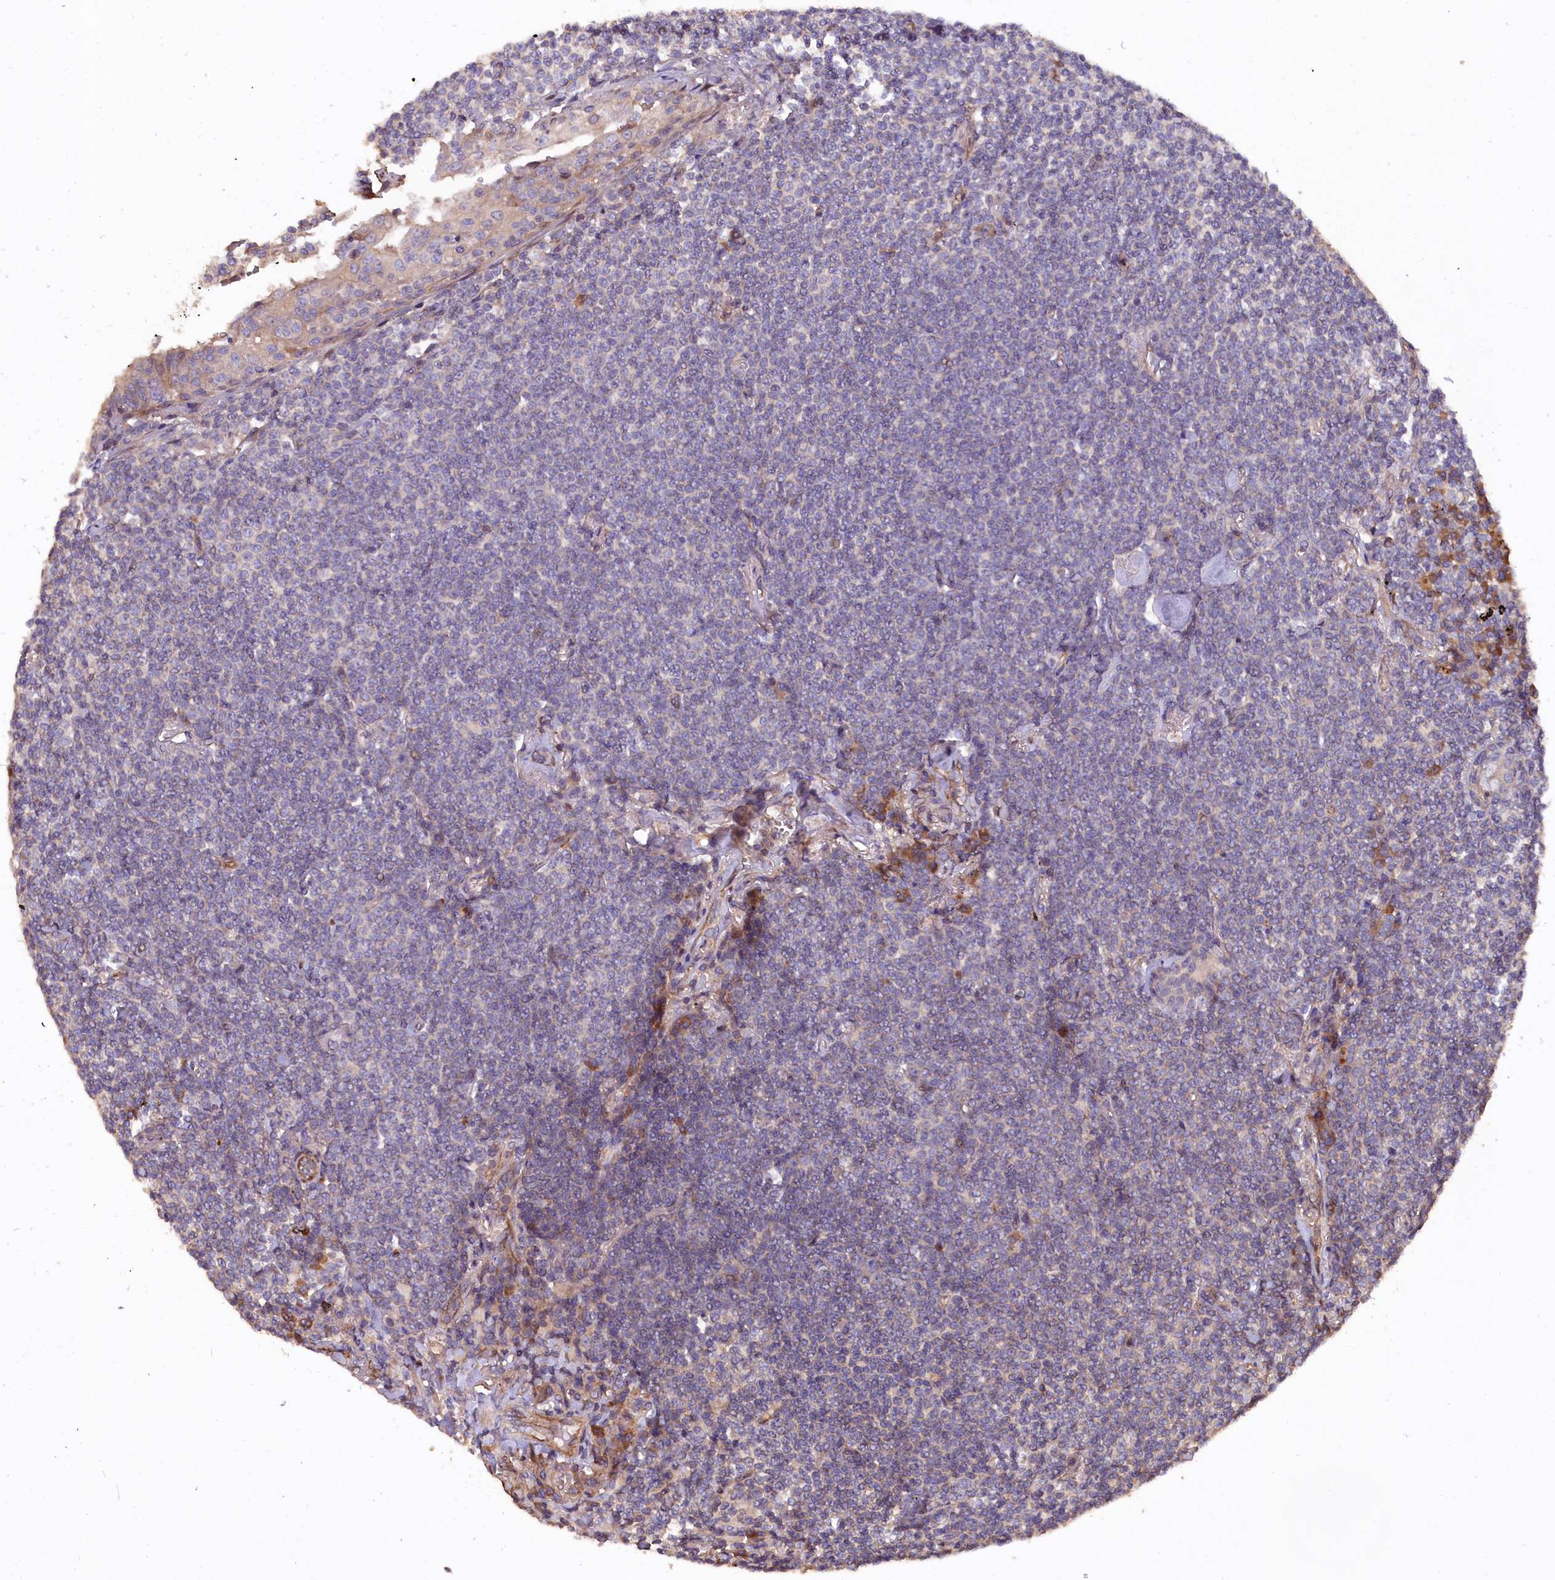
{"staining": {"intensity": "negative", "quantity": "none", "location": "none"}, "tissue": "lymphoma", "cell_type": "Tumor cells", "image_type": "cancer", "snomed": [{"axis": "morphology", "description": "Malignant lymphoma, non-Hodgkin's type, Low grade"}, {"axis": "topography", "description": "Lung"}], "caption": "Photomicrograph shows no significant protein expression in tumor cells of lymphoma.", "gene": "GREB1L", "patient": {"sex": "female", "age": 71}}